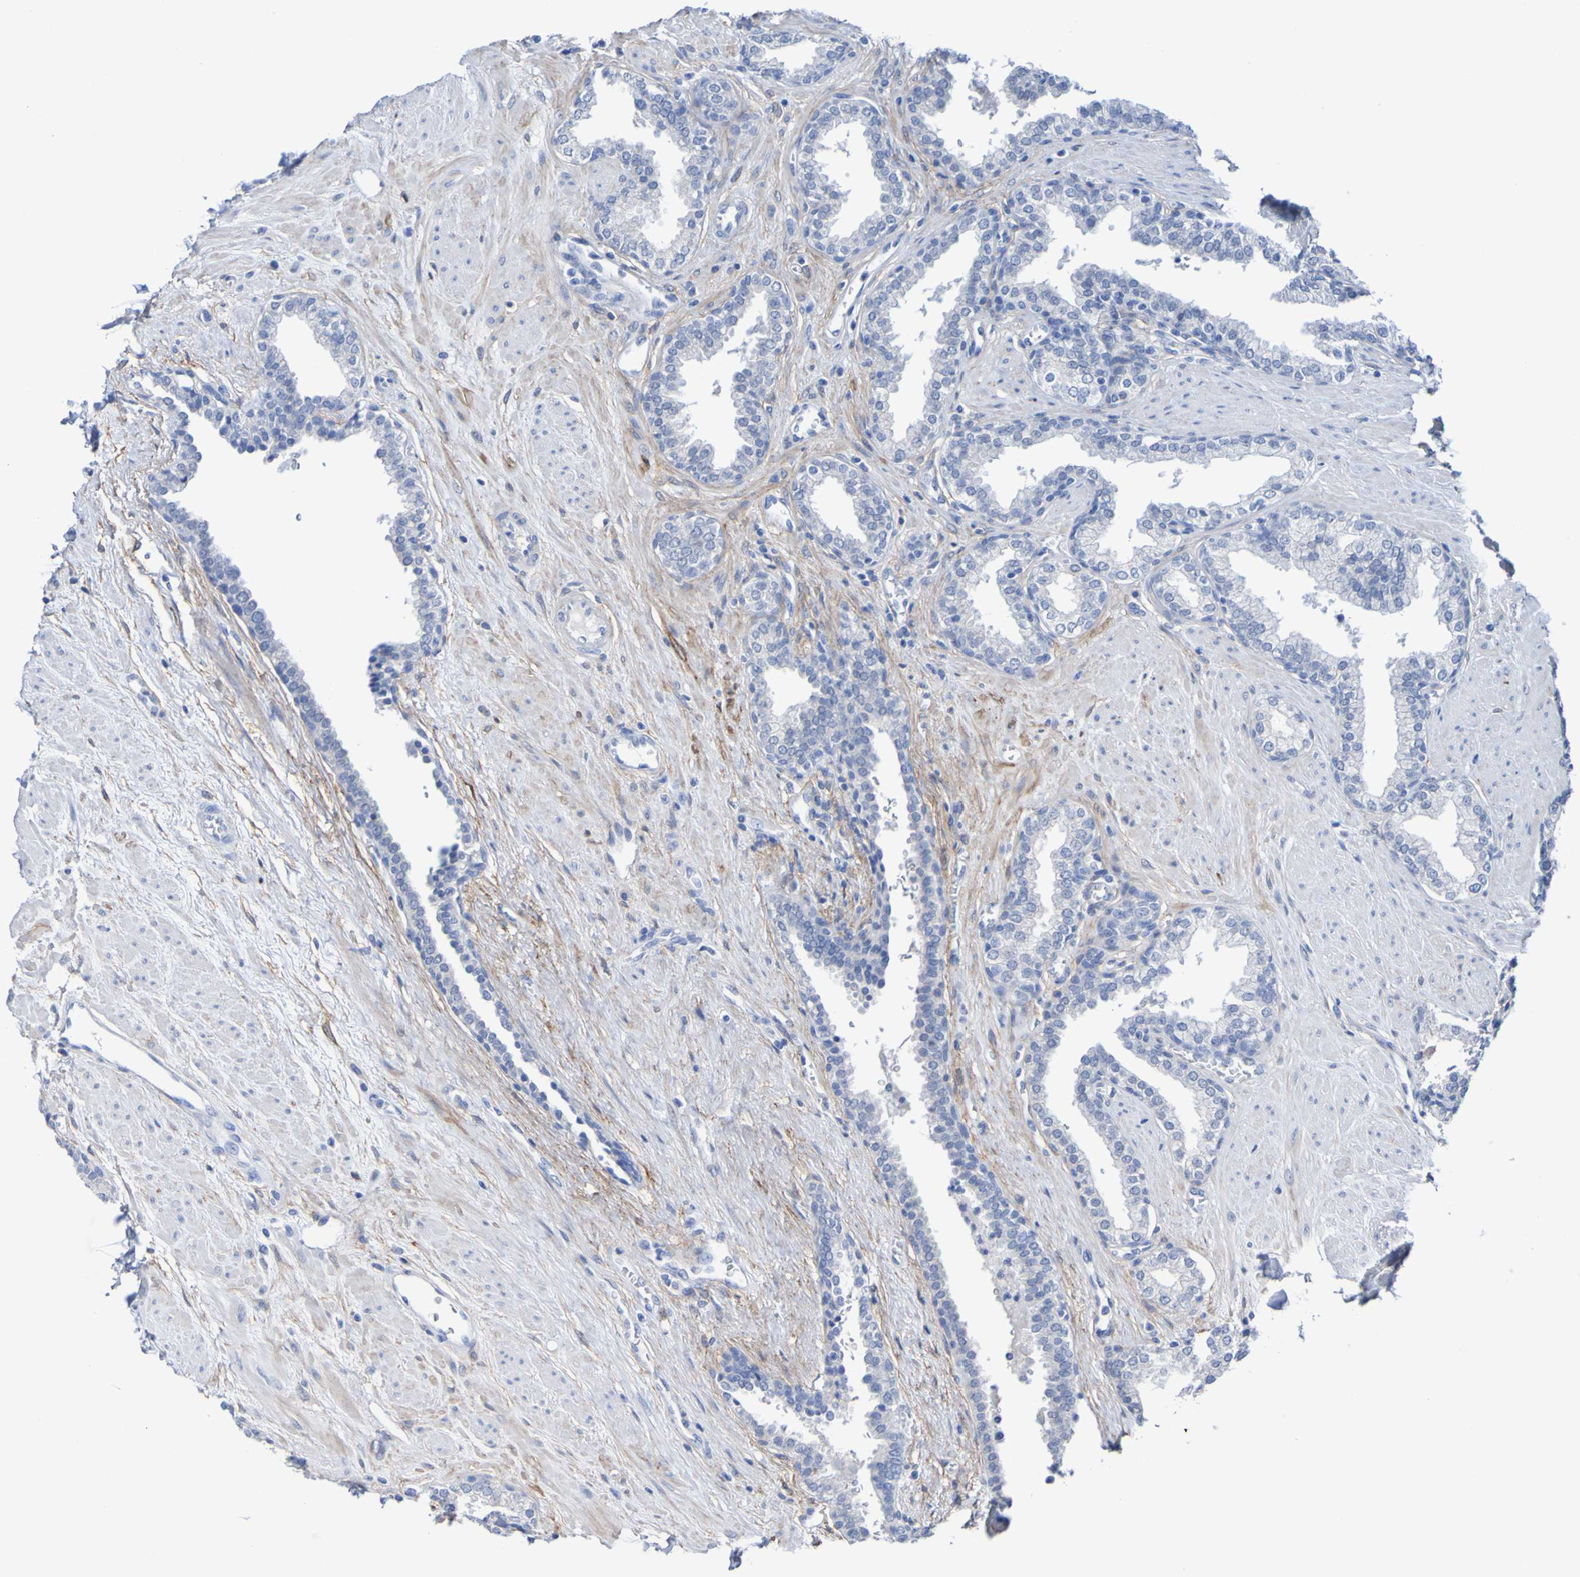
{"staining": {"intensity": "negative", "quantity": "none", "location": "none"}, "tissue": "prostate", "cell_type": "Glandular cells", "image_type": "normal", "snomed": [{"axis": "morphology", "description": "Normal tissue, NOS"}, {"axis": "topography", "description": "Prostate"}], "caption": "Immunohistochemistry (IHC) histopathology image of benign human prostate stained for a protein (brown), which exhibits no expression in glandular cells.", "gene": "SGCB", "patient": {"sex": "male", "age": 51}}